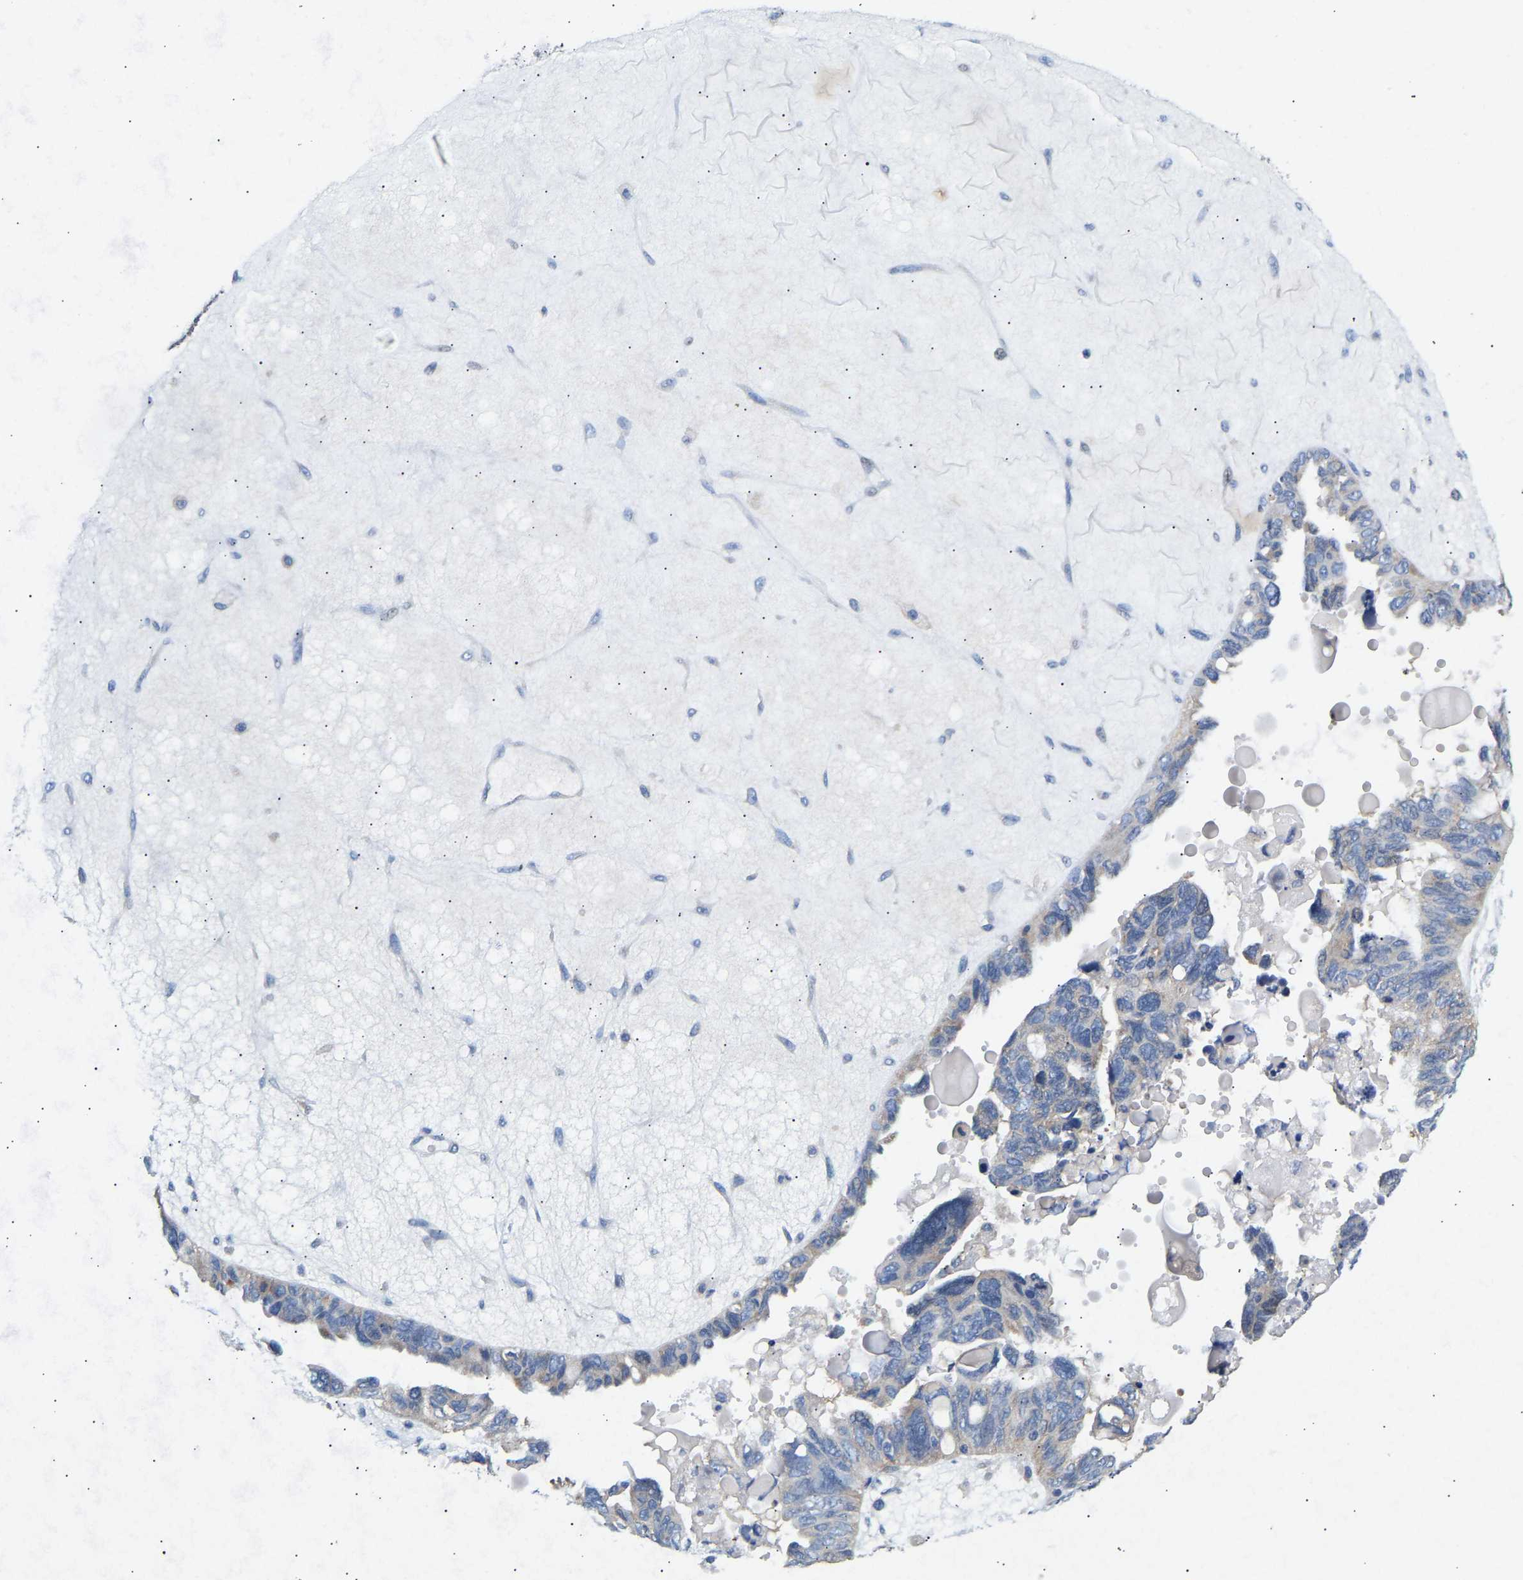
{"staining": {"intensity": "negative", "quantity": "none", "location": "none"}, "tissue": "ovarian cancer", "cell_type": "Tumor cells", "image_type": "cancer", "snomed": [{"axis": "morphology", "description": "Cystadenocarcinoma, serous, NOS"}, {"axis": "topography", "description": "Ovary"}], "caption": "DAB immunohistochemical staining of ovarian cancer exhibits no significant staining in tumor cells.", "gene": "AIMP2", "patient": {"sex": "female", "age": 79}}